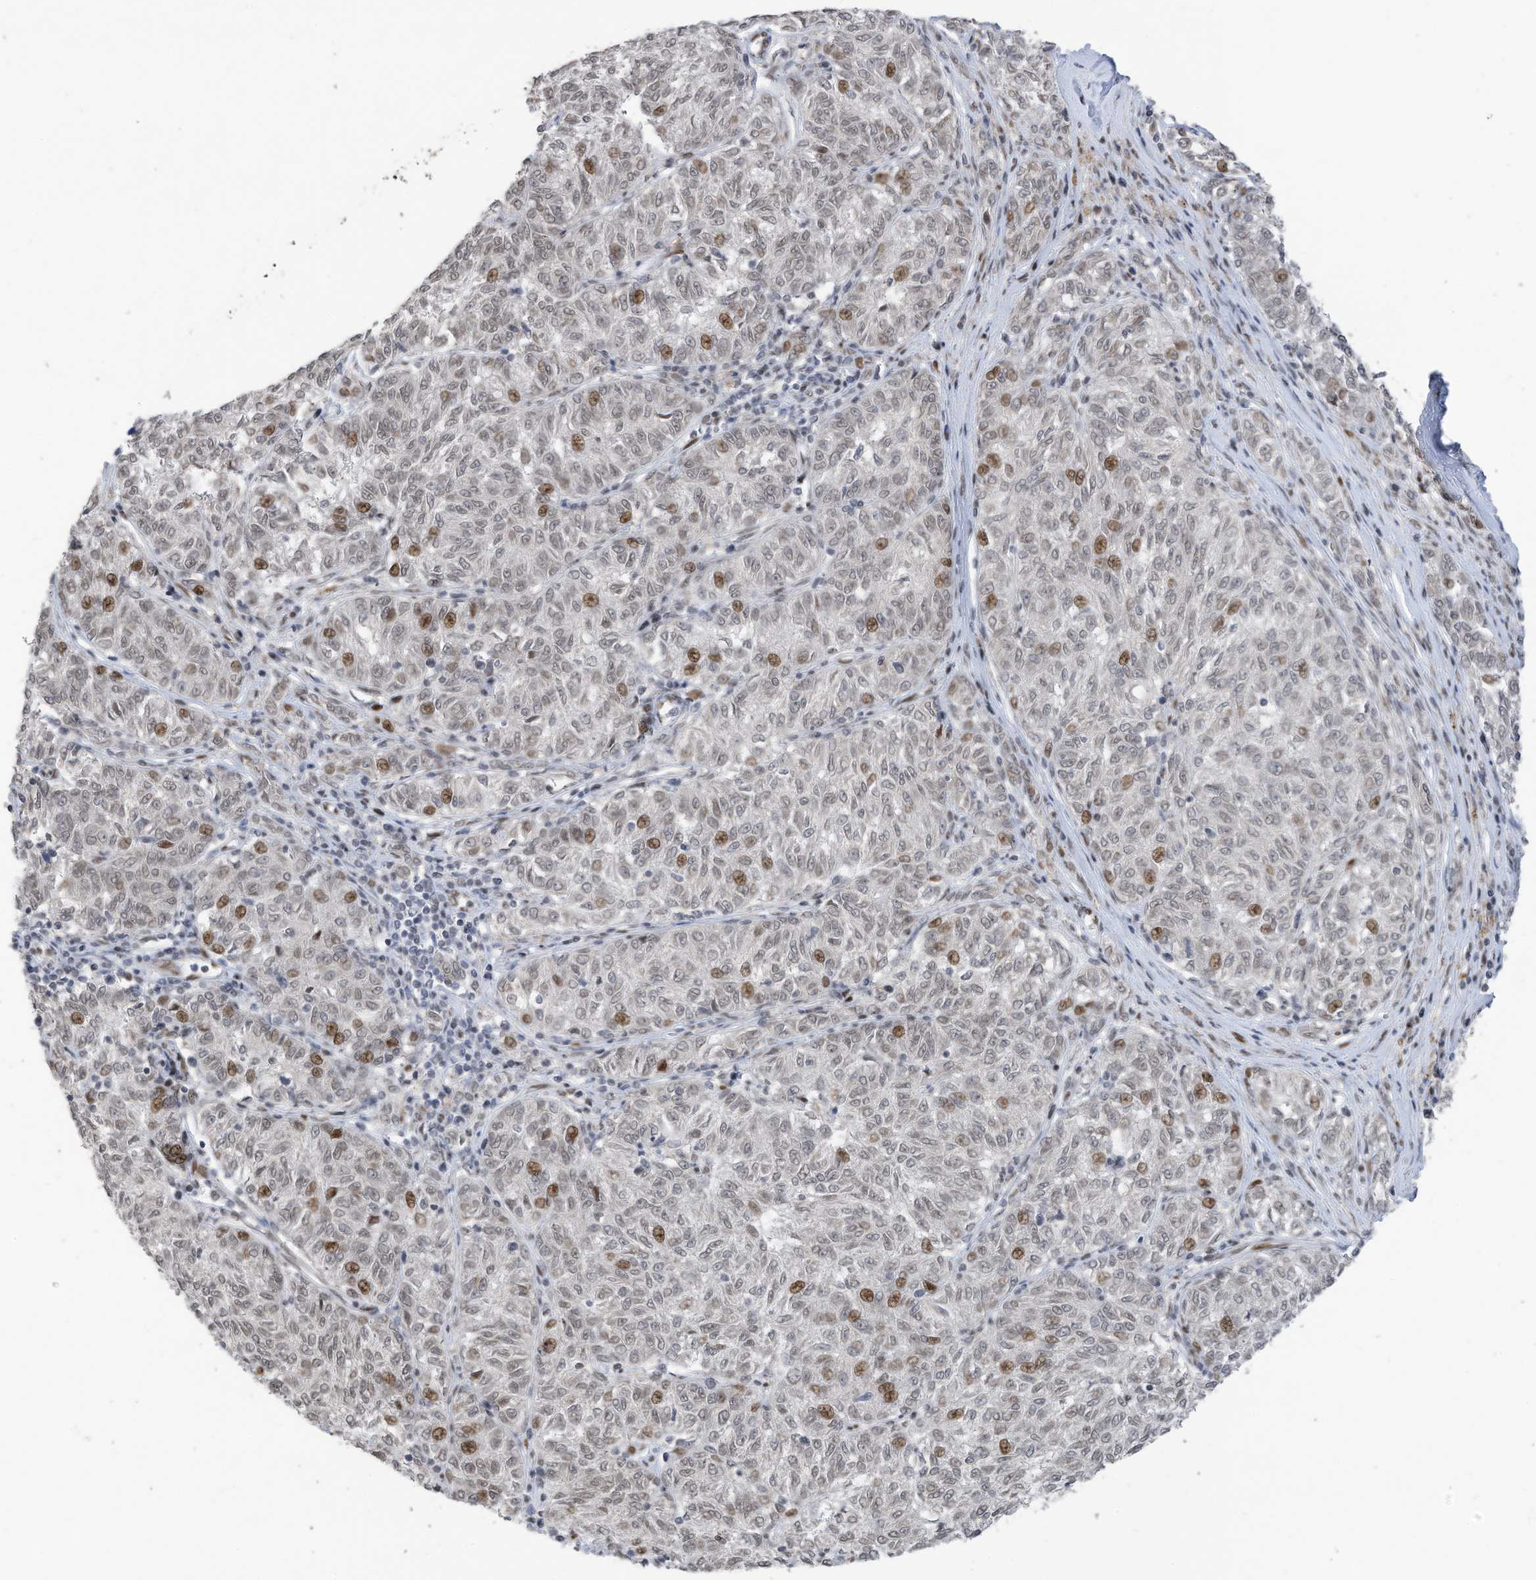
{"staining": {"intensity": "moderate", "quantity": "<25%", "location": "nuclear"}, "tissue": "melanoma", "cell_type": "Tumor cells", "image_type": "cancer", "snomed": [{"axis": "morphology", "description": "Malignant melanoma, NOS"}, {"axis": "topography", "description": "Skin"}], "caption": "Immunohistochemical staining of human melanoma shows low levels of moderate nuclear staining in approximately <25% of tumor cells.", "gene": "RABL3", "patient": {"sex": "female", "age": 72}}